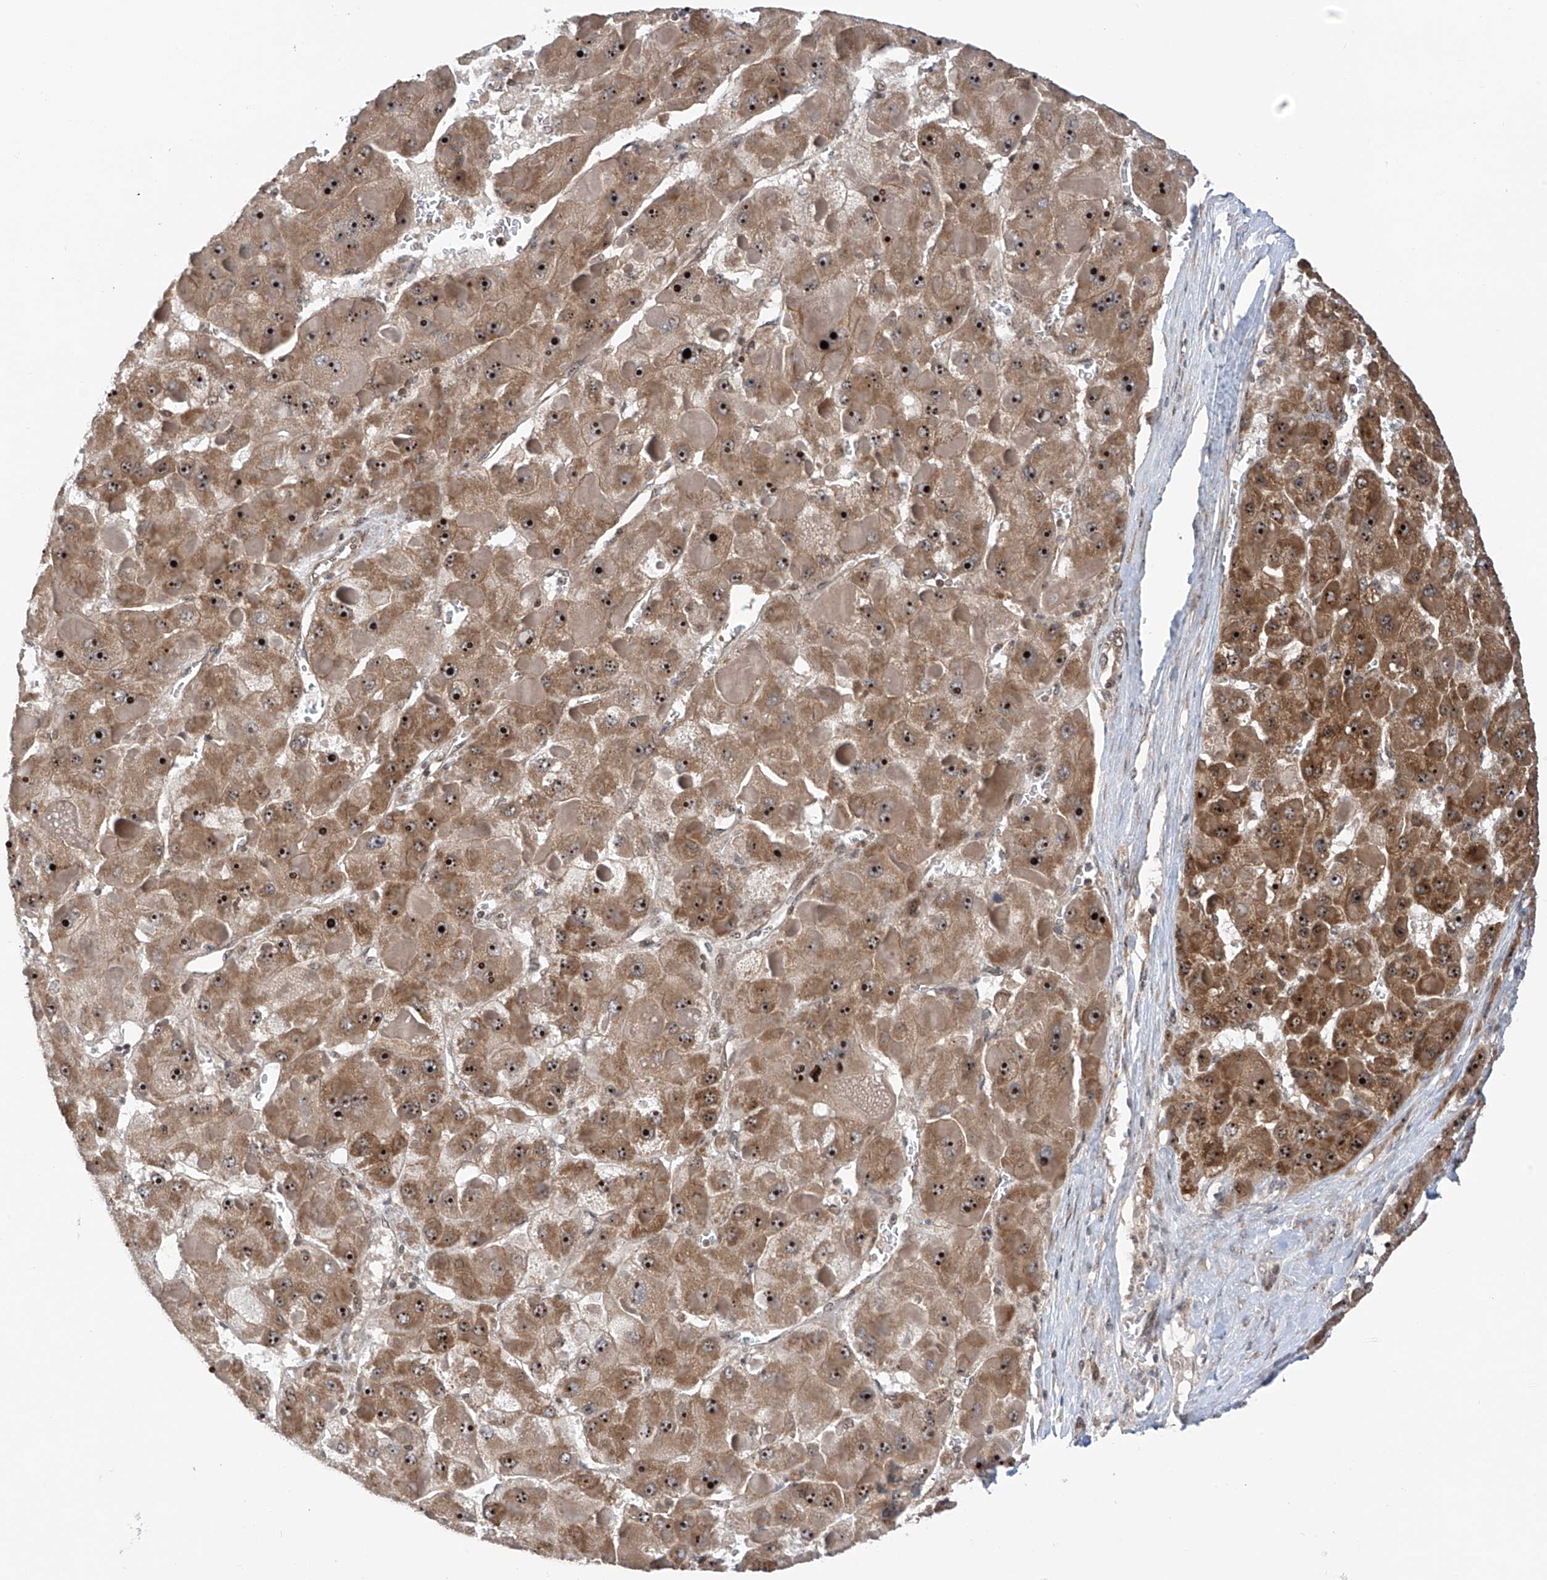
{"staining": {"intensity": "strong", "quantity": ">75%", "location": "cytoplasmic/membranous,nuclear"}, "tissue": "liver cancer", "cell_type": "Tumor cells", "image_type": "cancer", "snomed": [{"axis": "morphology", "description": "Carcinoma, Hepatocellular, NOS"}, {"axis": "topography", "description": "Liver"}], "caption": "DAB immunohistochemical staining of human liver hepatocellular carcinoma displays strong cytoplasmic/membranous and nuclear protein staining in about >75% of tumor cells.", "gene": "C1orf131", "patient": {"sex": "female", "age": 73}}